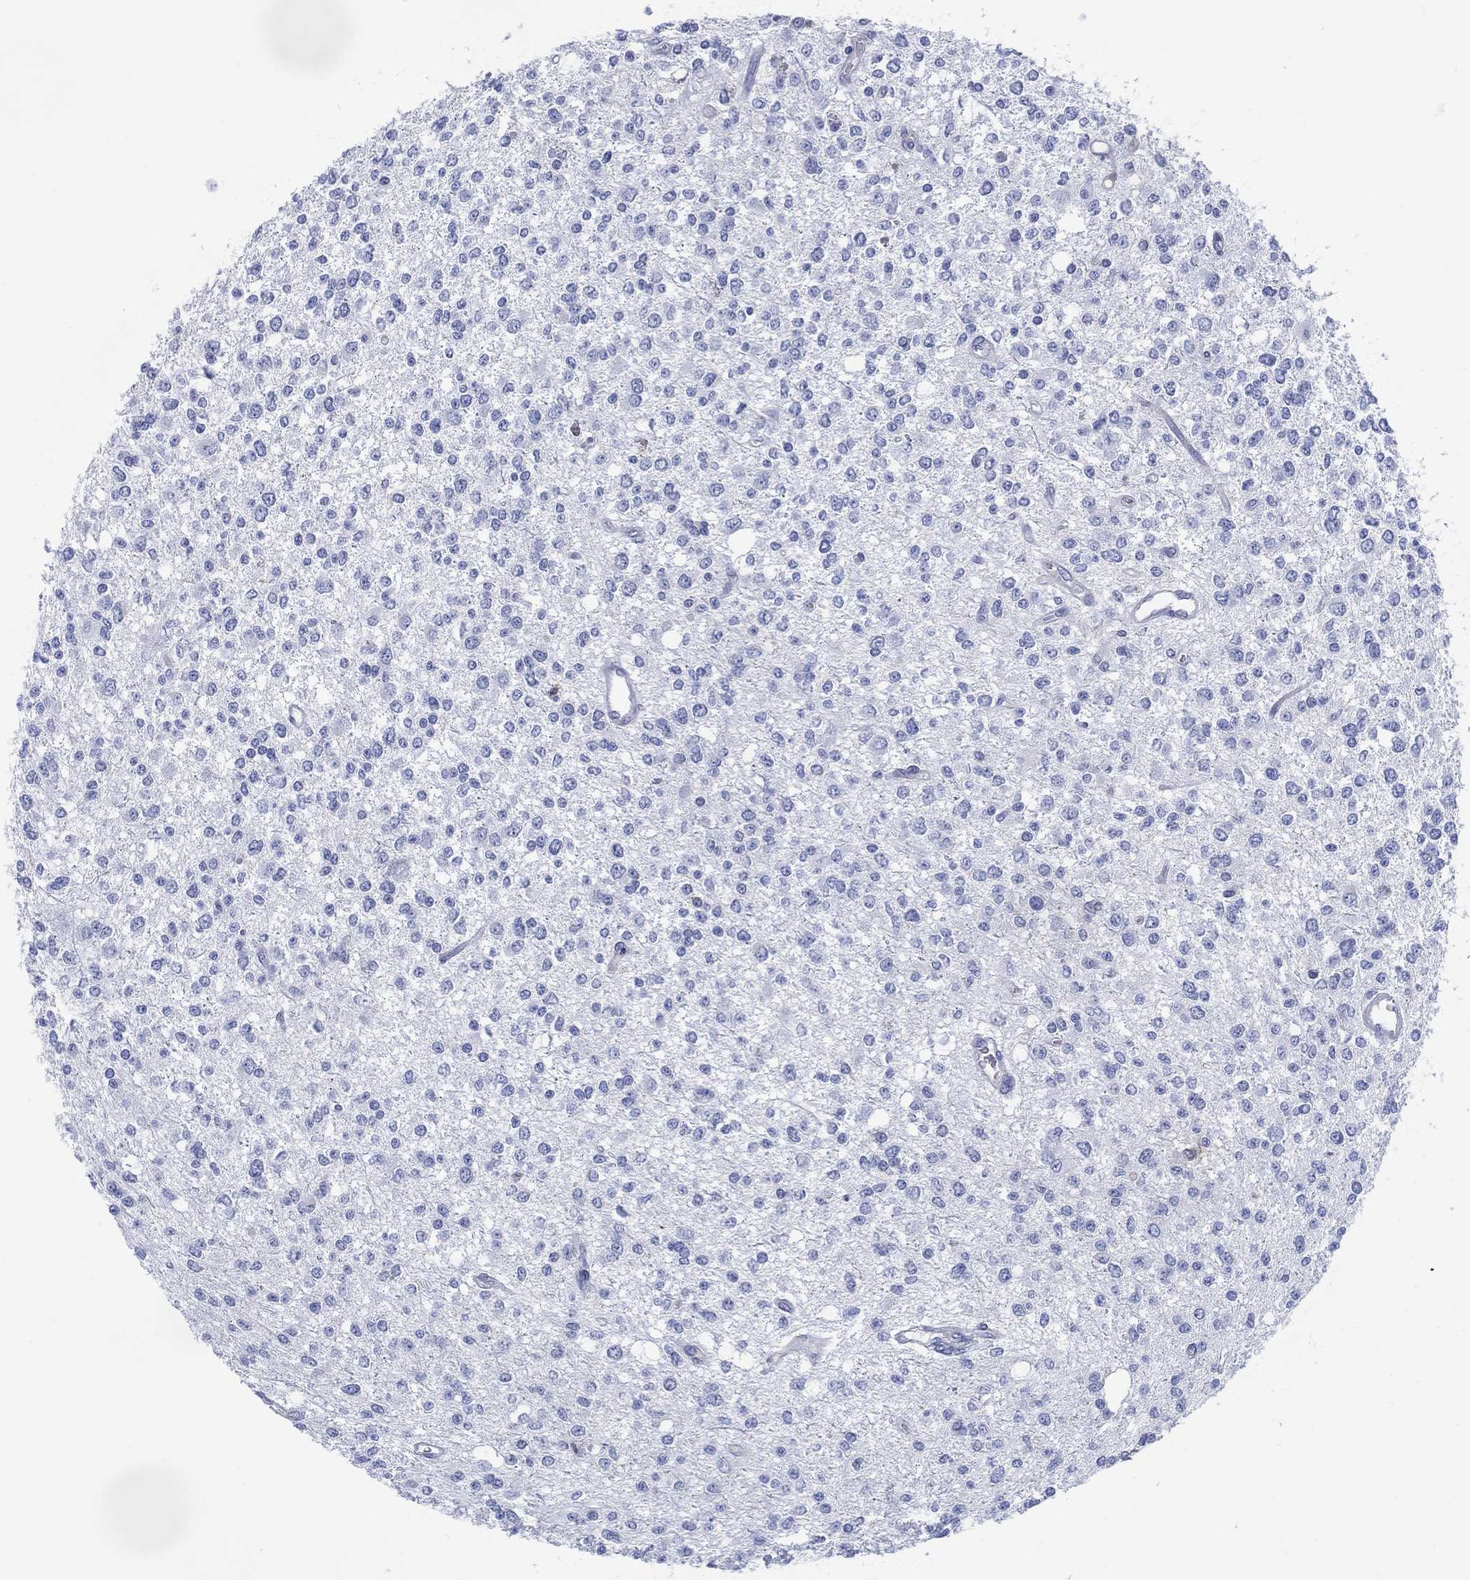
{"staining": {"intensity": "negative", "quantity": "none", "location": "none"}, "tissue": "glioma", "cell_type": "Tumor cells", "image_type": "cancer", "snomed": [{"axis": "morphology", "description": "Glioma, malignant, Low grade"}, {"axis": "topography", "description": "Brain"}], "caption": "There is no significant expression in tumor cells of malignant glioma (low-grade).", "gene": "DDI1", "patient": {"sex": "male", "age": 67}}